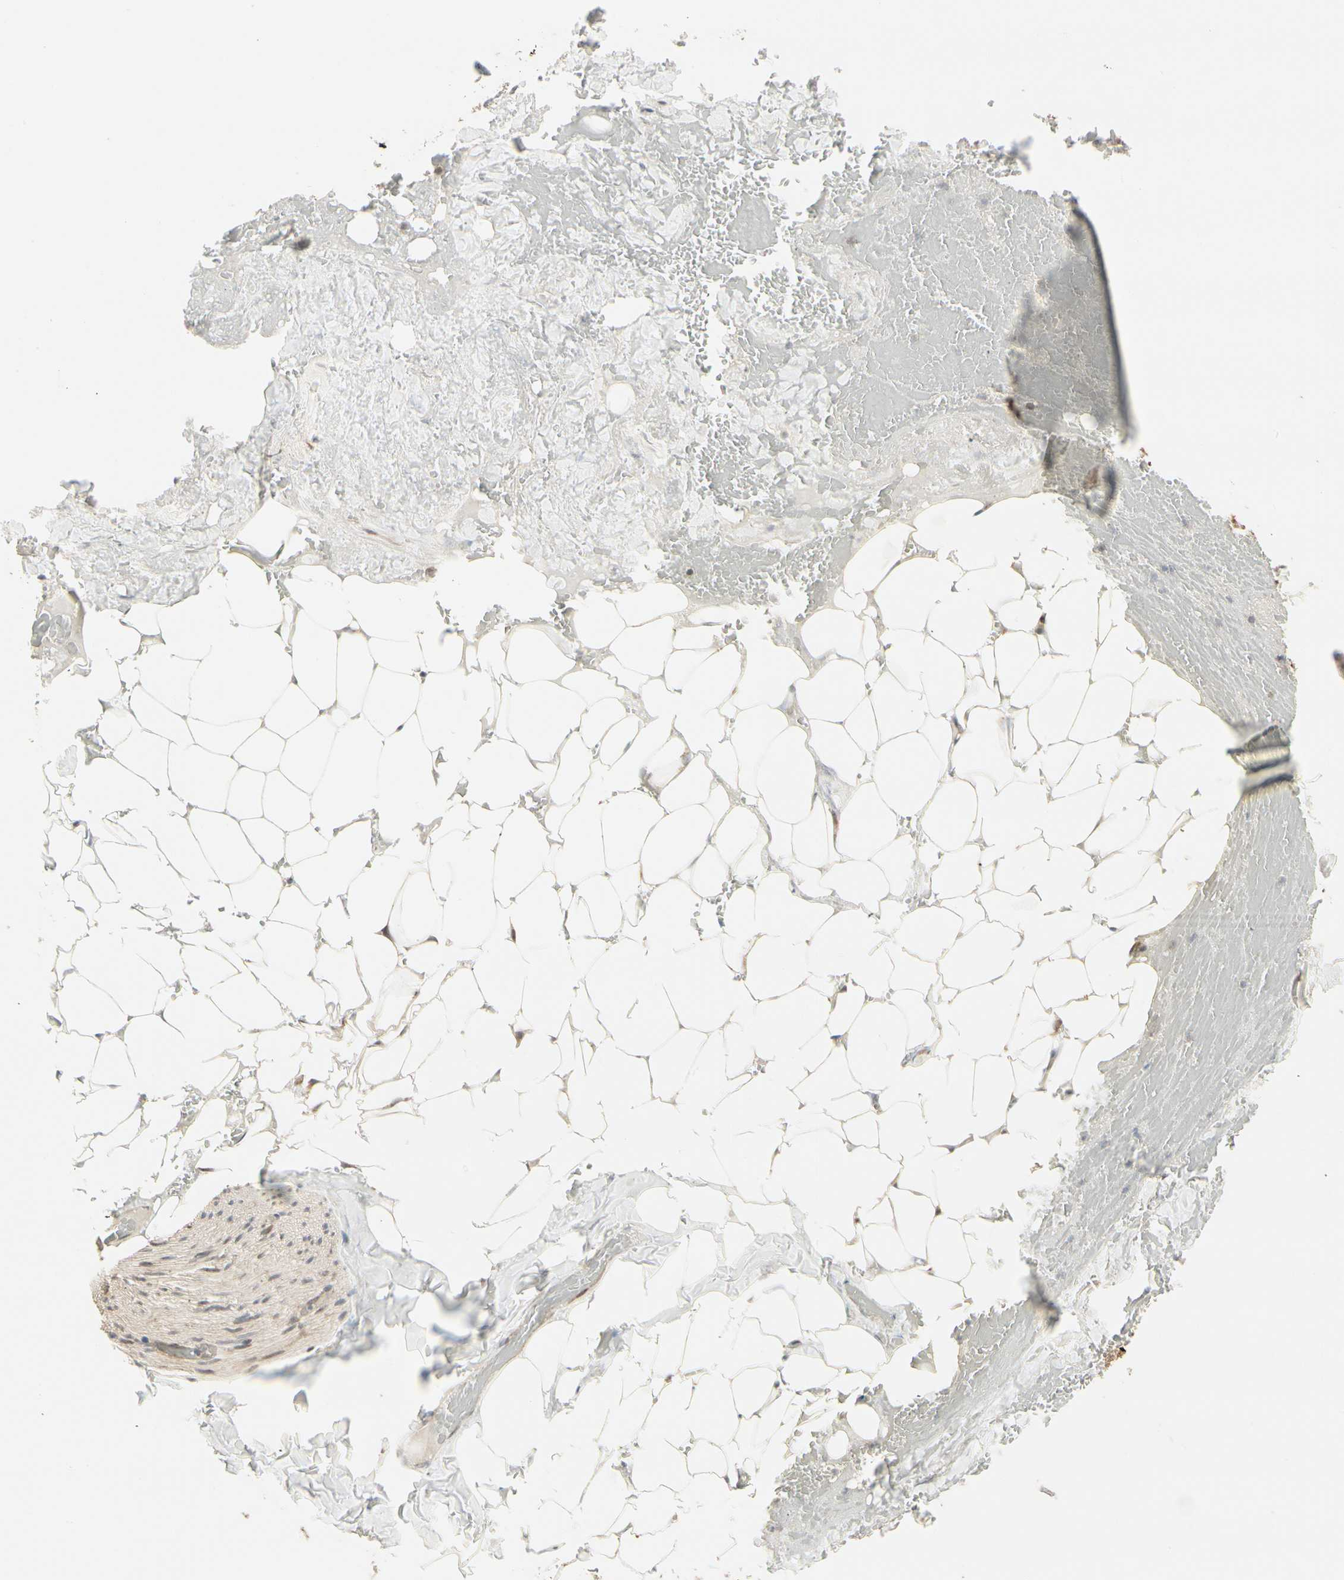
{"staining": {"intensity": "weak", "quantity": "25%-75%", "location": "cytoplasmic/membranous"}, "tissue": "adipose tissue", "cell_type": "Adipocytes", "image_type": "normal", "snomed": [{"axis": "morphology", "description": "Normal tissue, NOS"}, {"axis": "topography", "description": "Peripheral nerve tissue"}], "caption": "Adipose tissue stained for a protein (brown) demonstrates weak cytoplasmic/membranous positive staining in about 25%-75% of adipocytes.", "gene": "SVBP", "patient": {"sex": "male", "age": 70}}